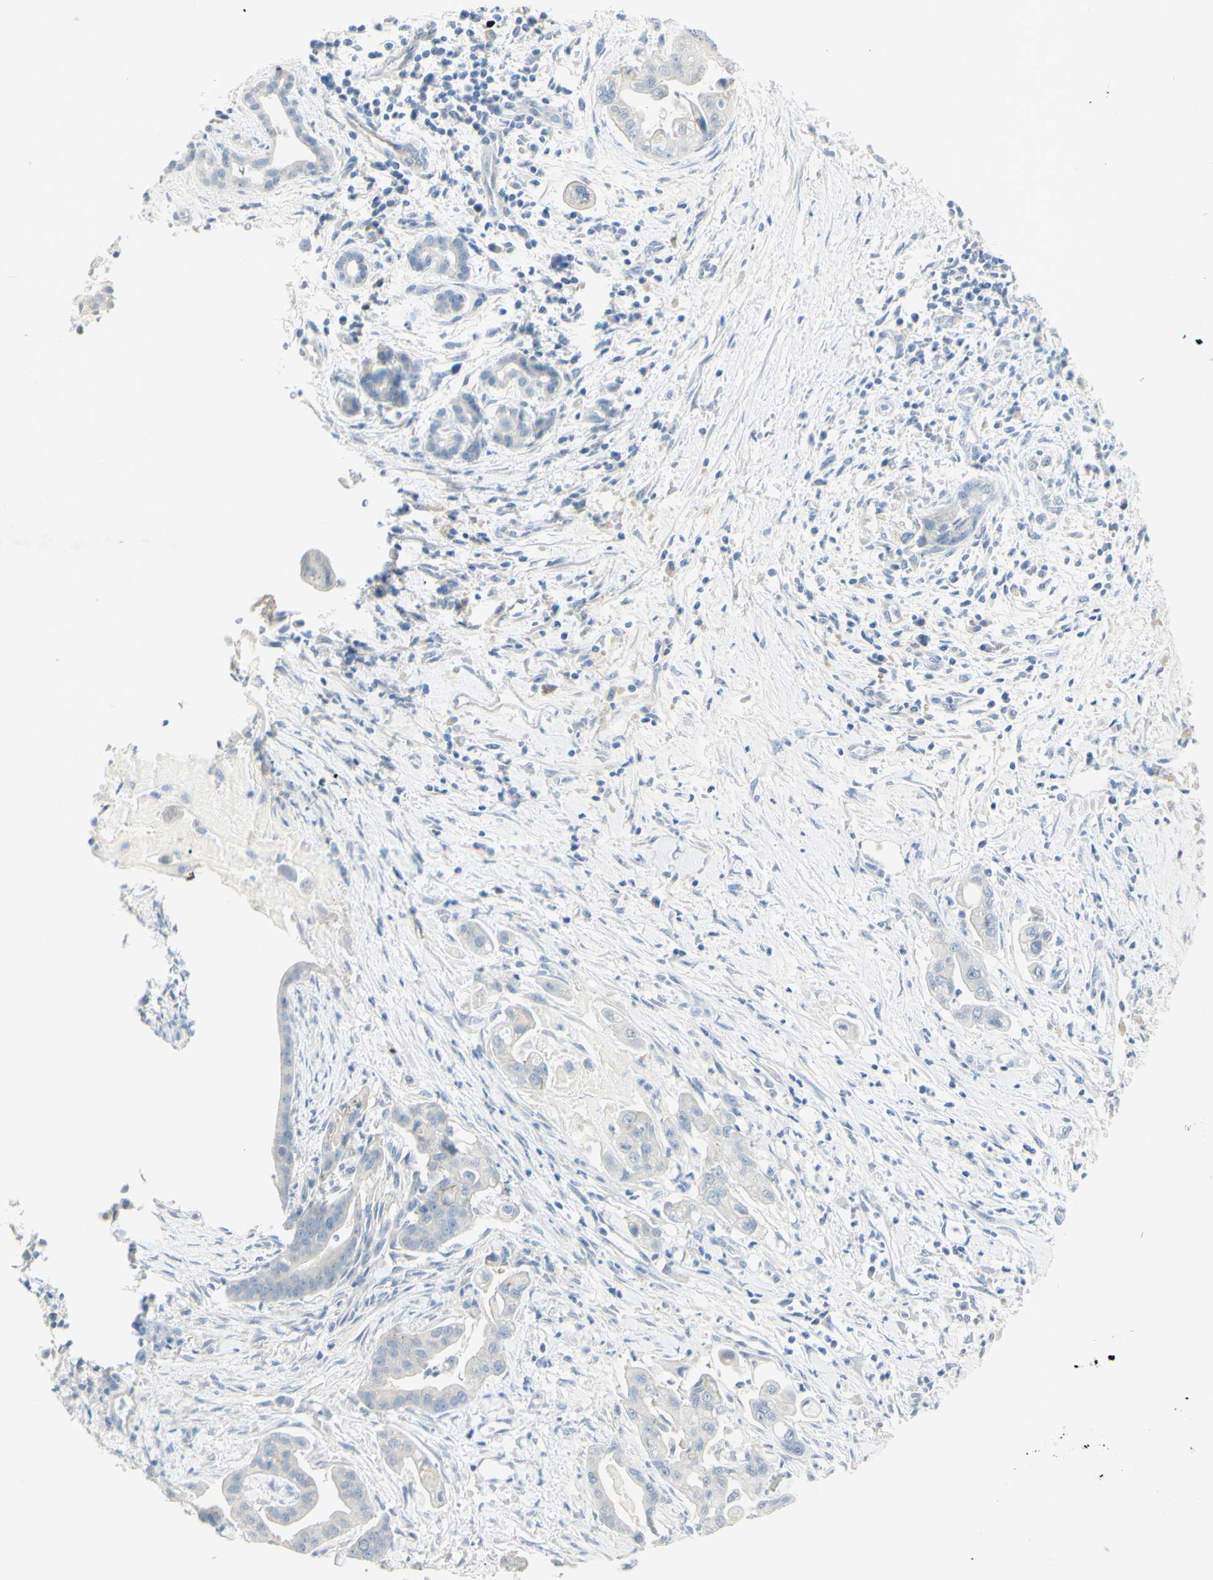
{"staining": {"intensity": "negative", "quantity": "none", "location": "none"}, "tissue": "pancreatic cancer", "cell_type": "Tumor cells", "image_type": "cancer", "snomed": [{"axis": "morphology", "description": "Adenocarcinoma, NOS"}, {"axis": "topography", "description": "Pancreas"}], "caption": "IHC image of neoplastic tissue: human pancreatic cancer (adenocarcinoma) stained with DAB shows no significant protein staining in tumor cells. (DAB (3,3'-diaminobenzidine) immunohistochemistry (IHC) visualized using brightfield microscopy, high magnification).", "gene": "ART3", "patient": {"sex": "female", "age": 75}}